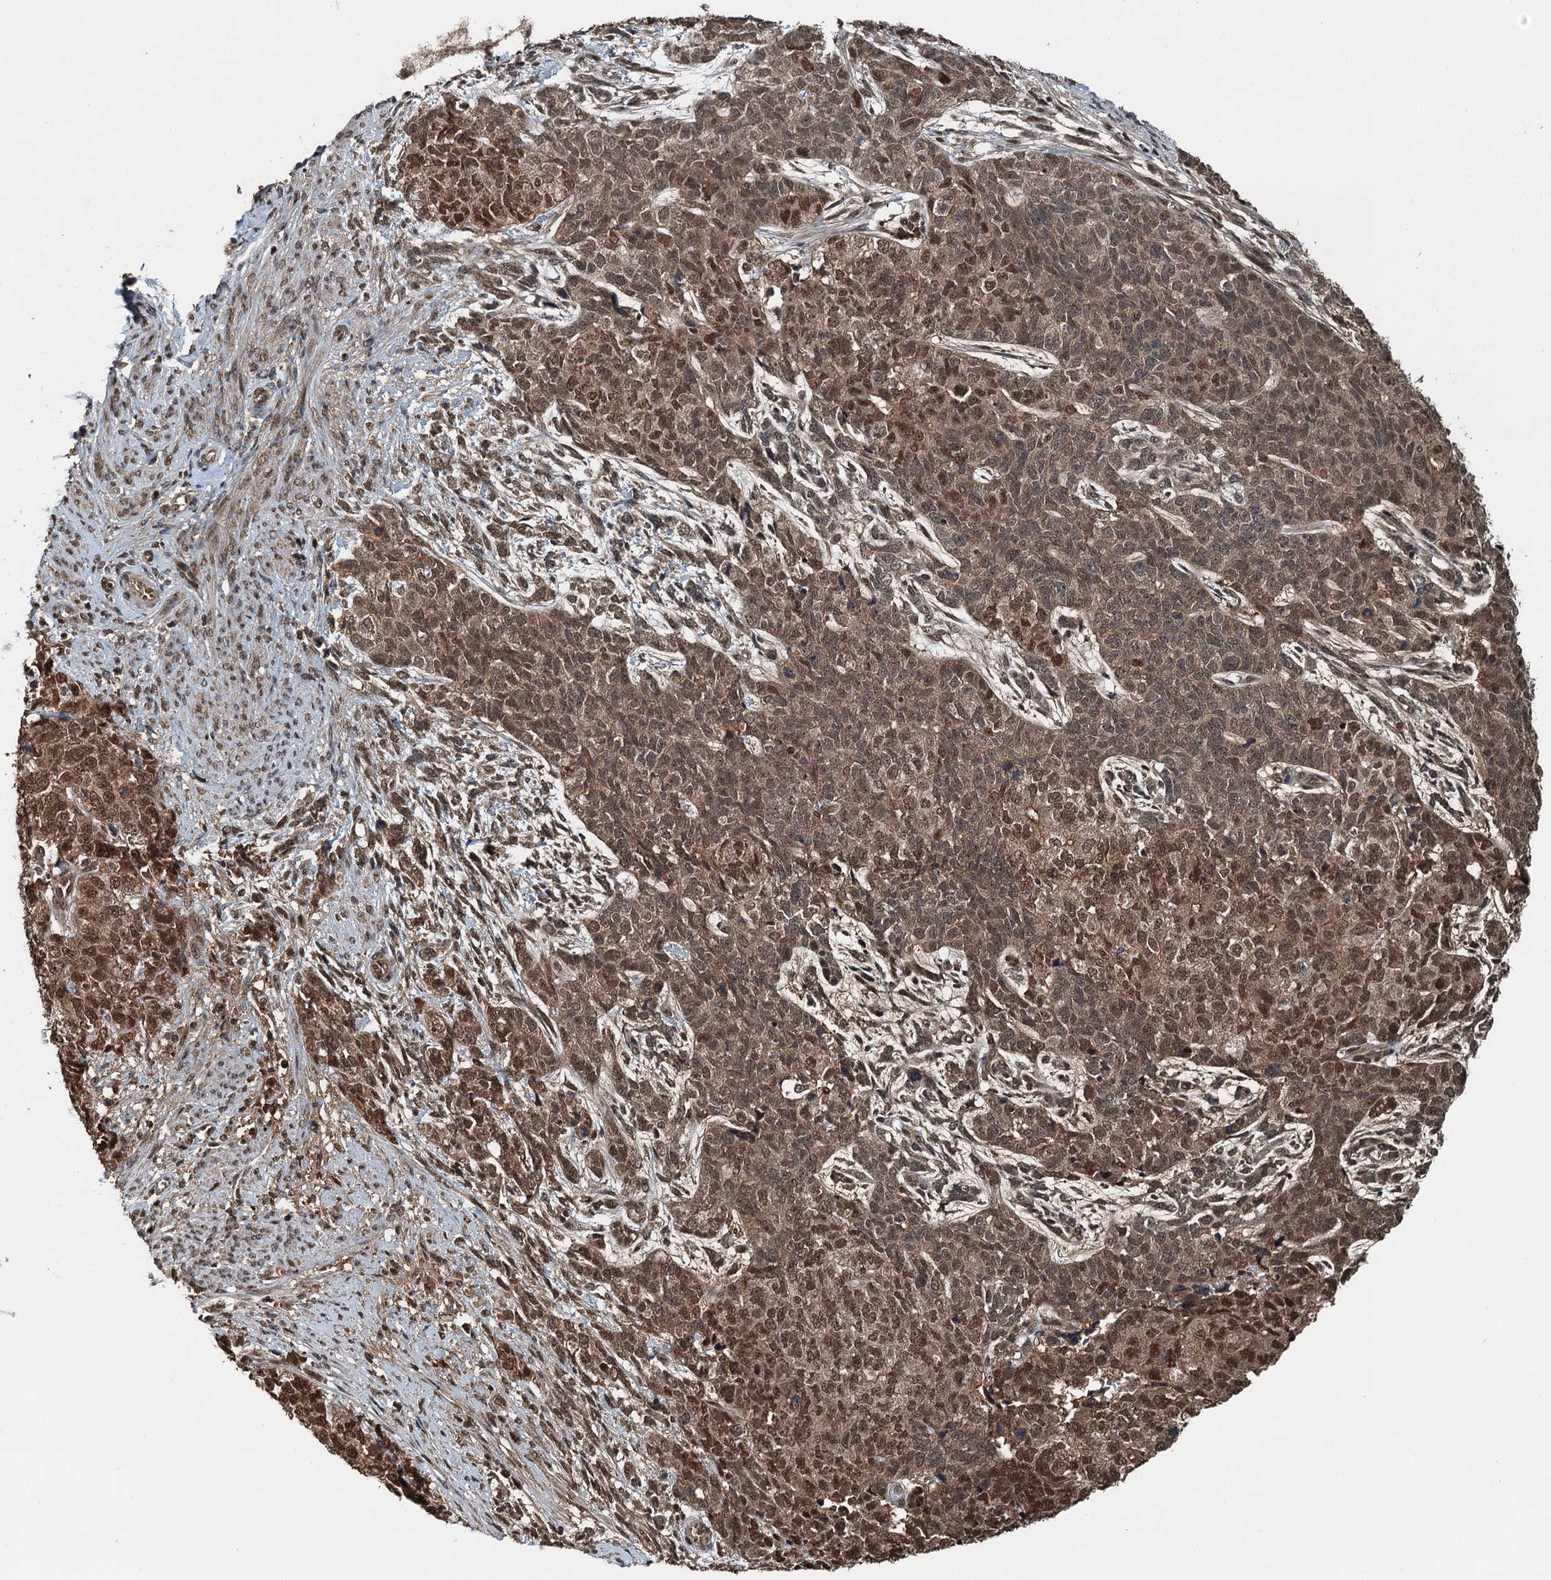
{"staining": {"intensity": "moderate", "quantity": ">75%", "location": "cytoplasmic/membranous,nuclear"}, "tissue": "cervical cancer", "cell_type": "Tumor cells", "image_type": "cancer", "snomed": [{"axis": "morphology", "description": "Squamous cell carcinoma, NOS"}, {"axis": "topography", "description": "Cervix"}], "caption": "Immunohistochemical staining of cervical cancer reveals medium levels of moderate cytoplasmic/membranous and nuclear positivity in approximately >75% of tumor cells.", "gene": "UBXN6", "patient": {"sex": "female", "age": 63}}